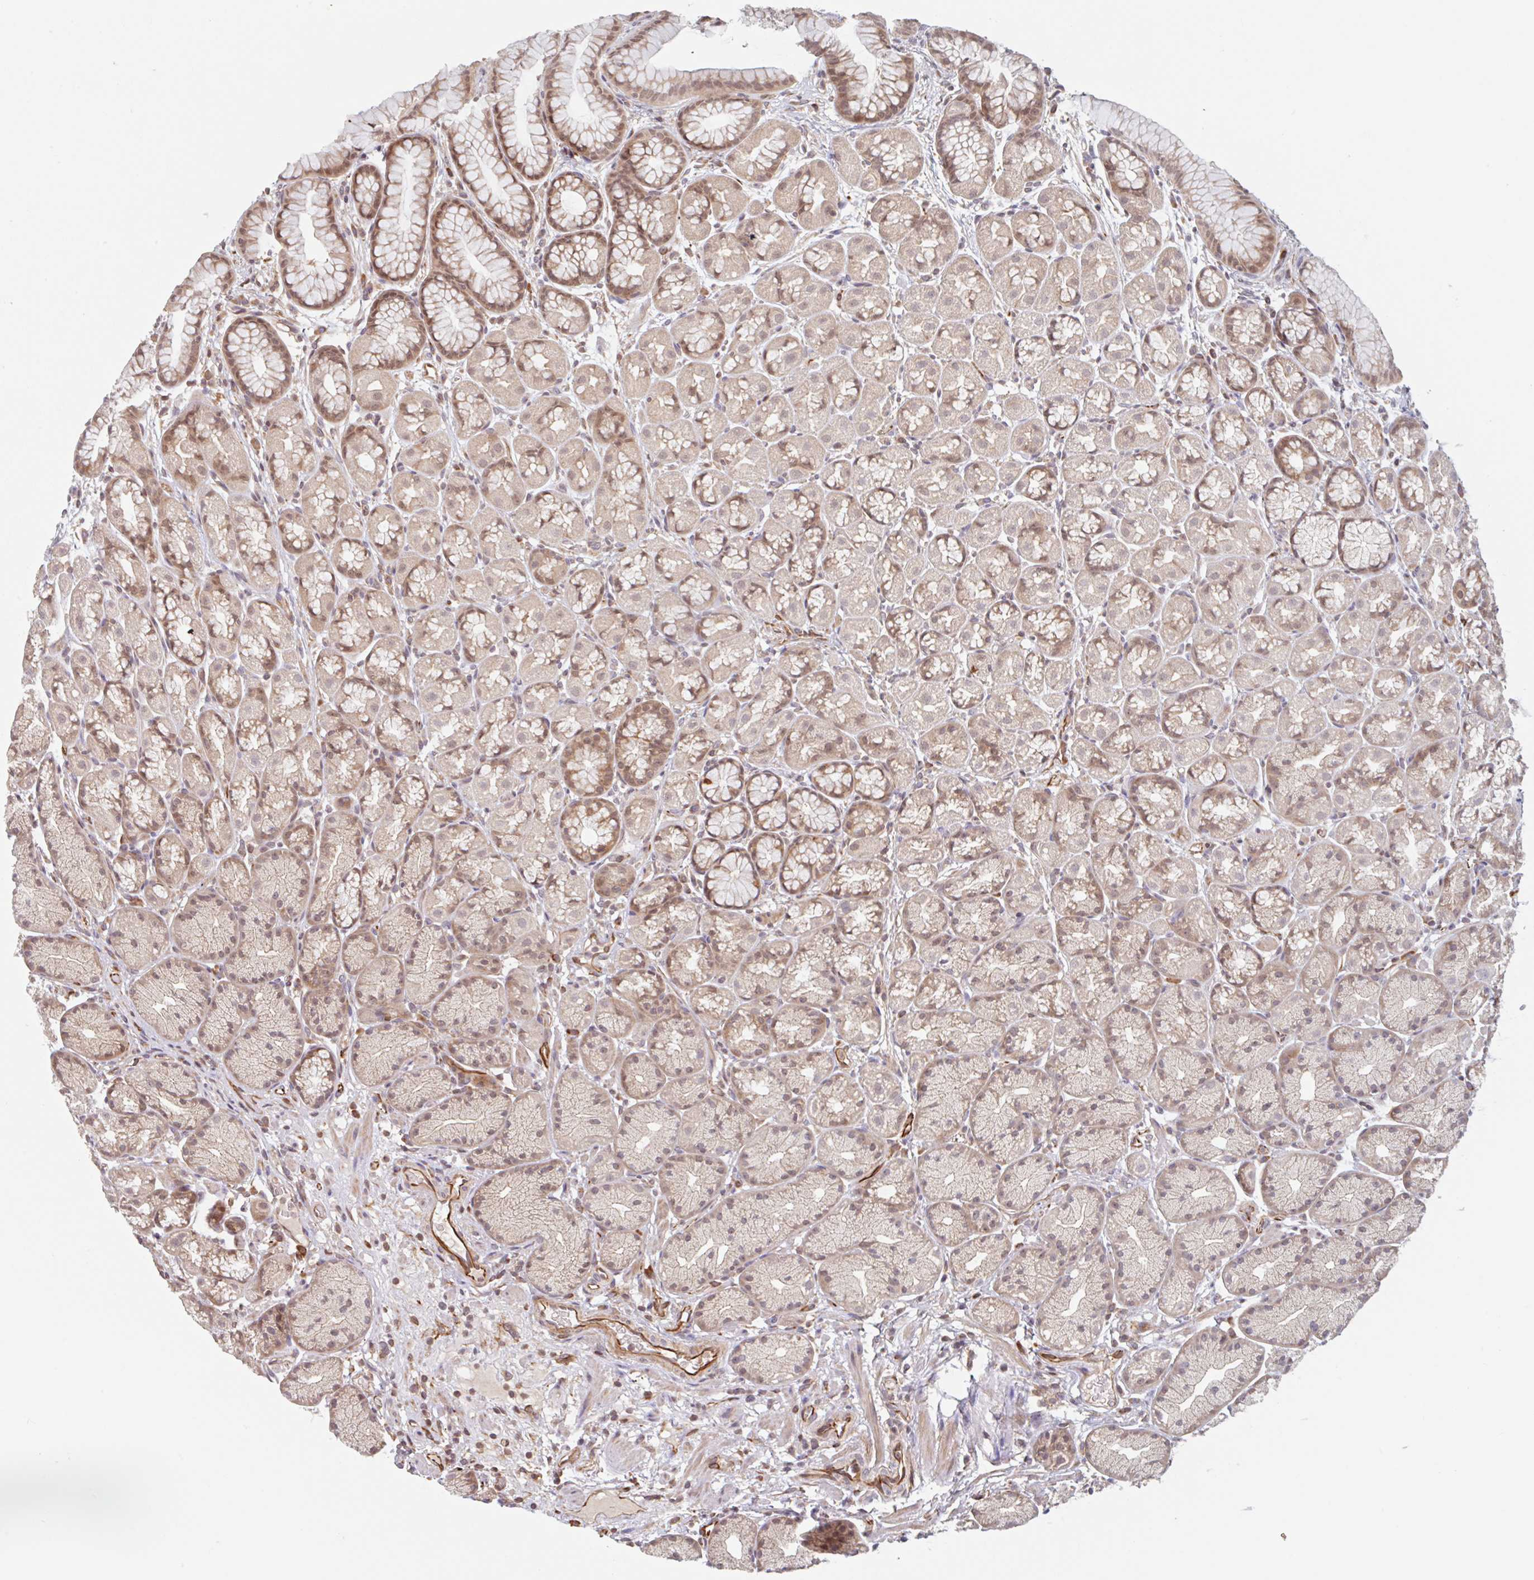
{"staining": {"intensity": "moderate", "quantity": "25%-75%", "location": "cytoplasmic/membranous,nuclear"}, "tissue": "stomach", "cell_type": "Glandular cells", "image_type": "normal", "snomed": [{"axis": "morphology", "description": "Normal tissue, NOS"}, {"axis": "topography", "description": "Stomach, lower"}], "caption": "The immunohistochemical stain highlights moderate cytoplasmic/membranous,nuclear positivity in glandular cells of unremarkable stomach. The protein is stained brown, and the nuclei are stained in blue (DAB IHC with brightfield microscopy, high magnification).", "gene": "NUB1", "patient": {"sex": "male", "age": 67}}